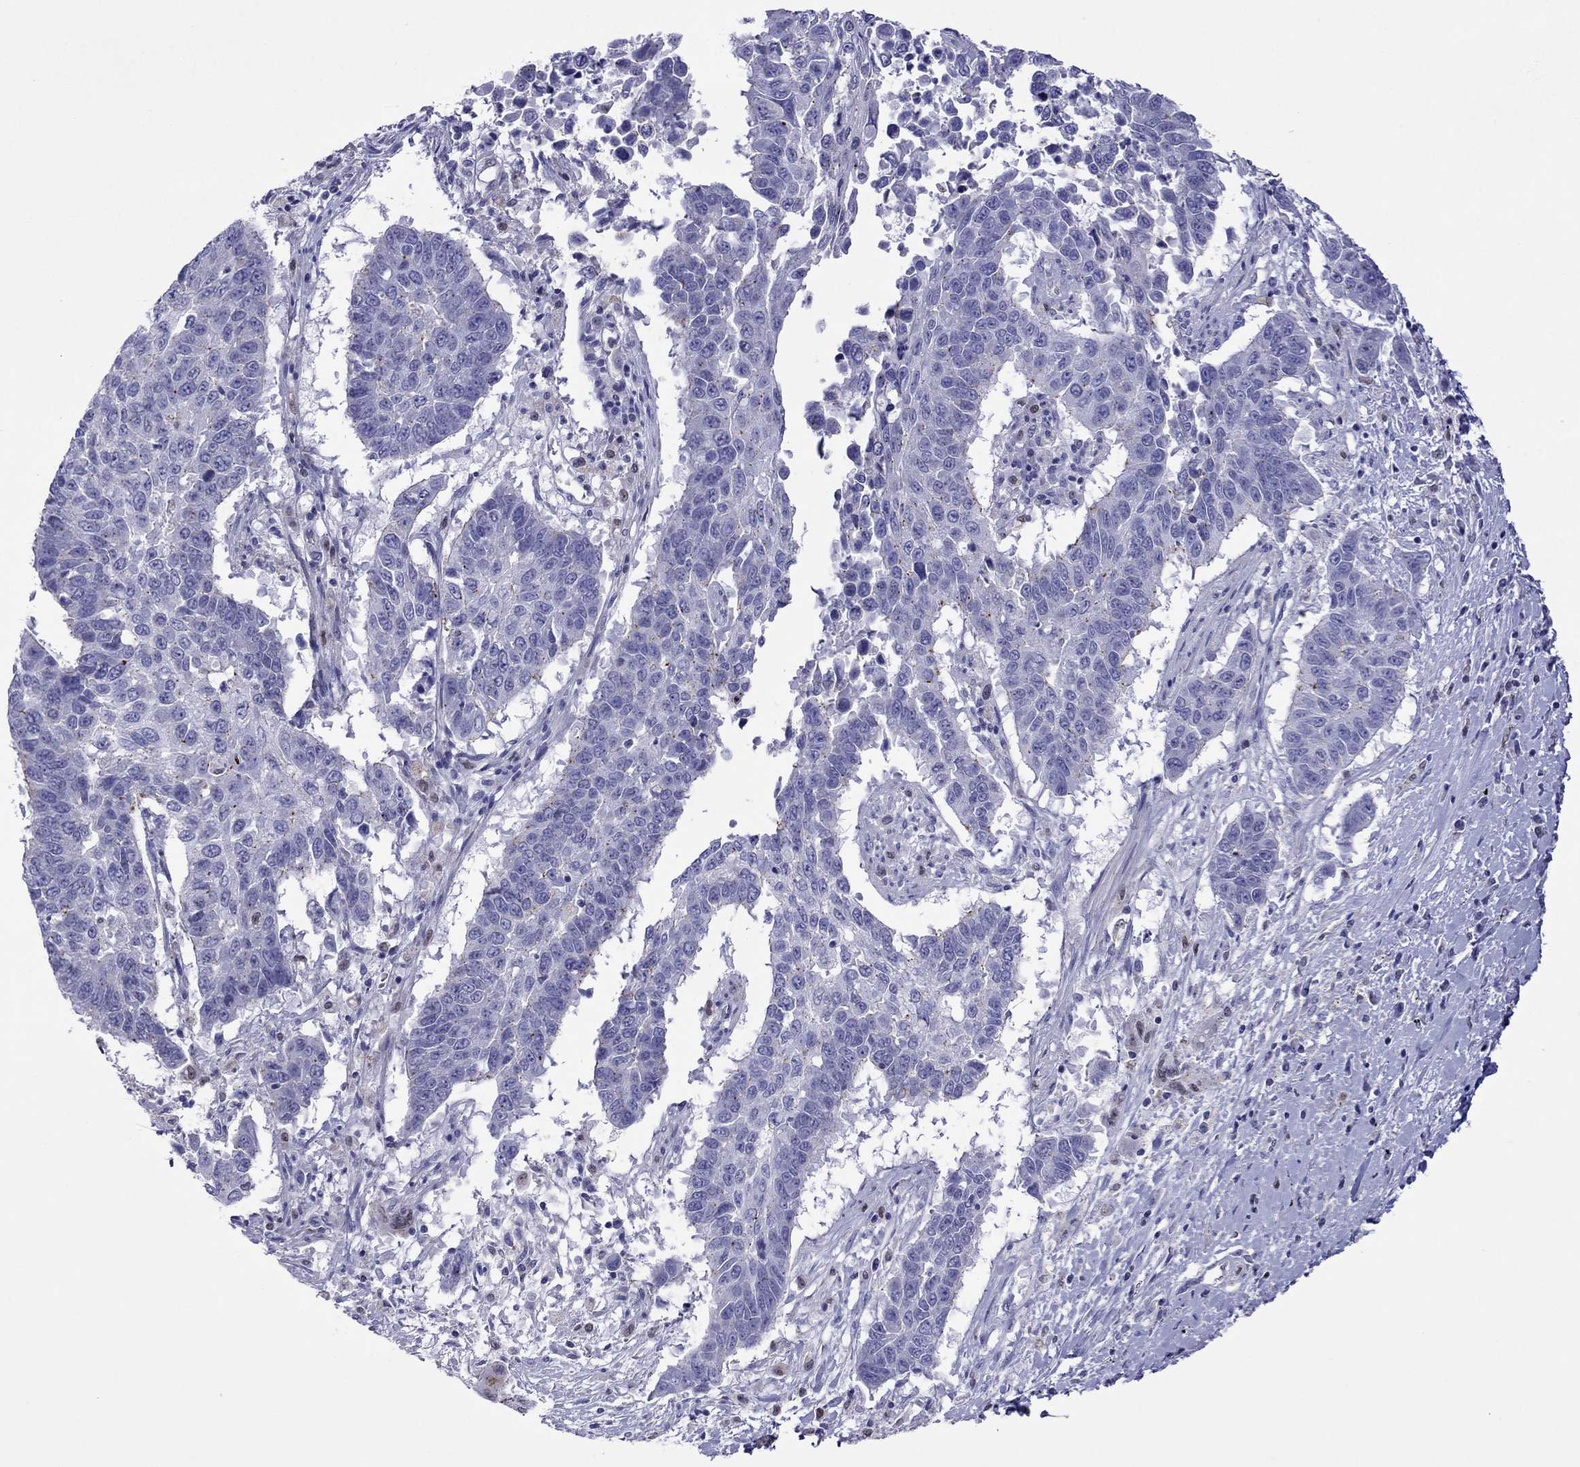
{"staining": {"intensity": "negative", "quantity": "none", "location": "none"}, "tissue": "lung cancer", "cell_type": "Tumor cells", "image_type": "cancer", "snomed": [{"axis": "morphology", "description": "Squamous cell carcinoma, NOS"}, {"axis": "topography", "description": "Lung"}], "caption": "DAB immunohistochemical staining of human lung cancer (squamous cell carcinoma) displays no significant expression in tumor cells.", "gene": "MPZ", "patient": {"sex": "male", "age": 73}}